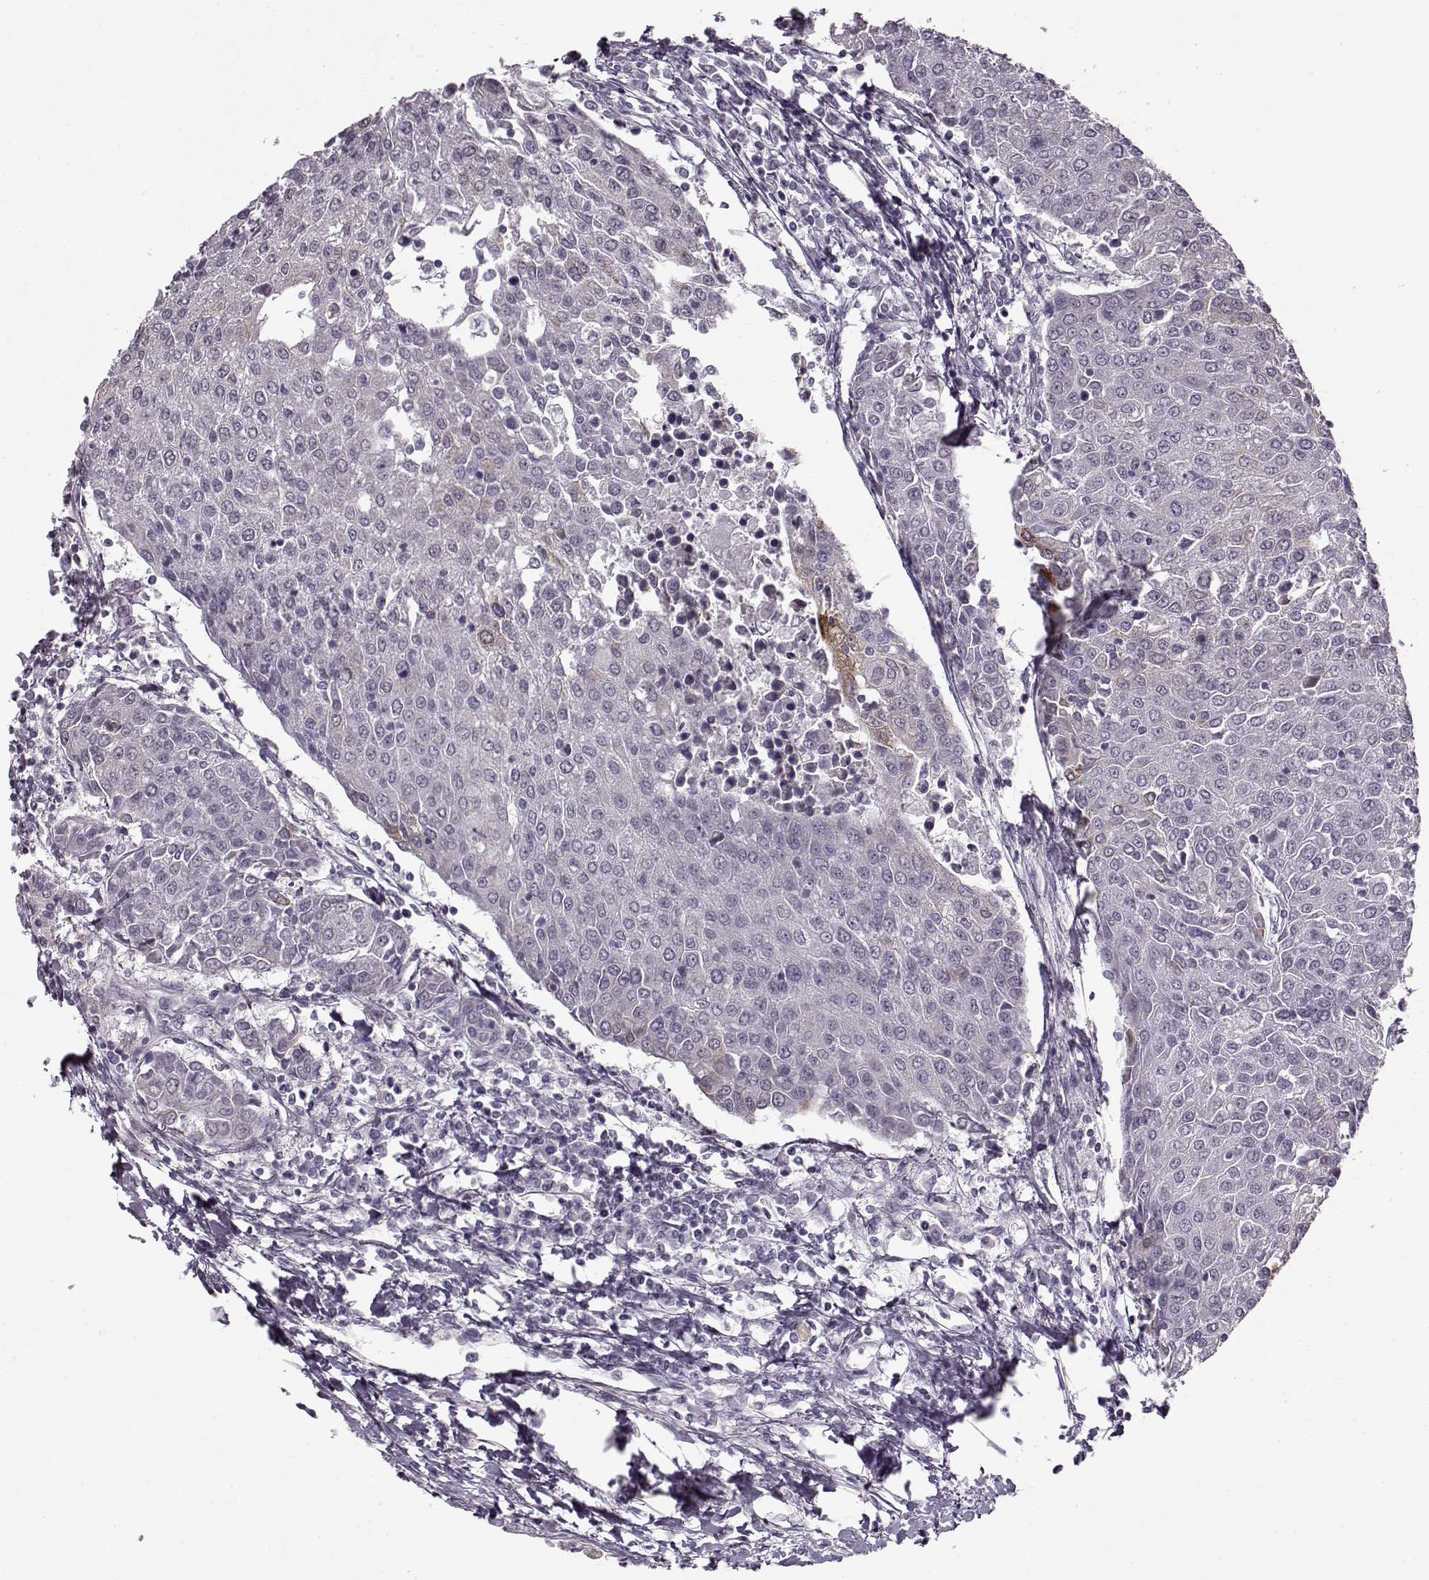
{"staining": {"intensity": "negative", "quantity": "none", "location": "none"}, "tissue": "urothelial cancer", "cell_type": "Tumor cells", "image_type": "cancer", "snomed": [{"axis": "morphology", "description": "Urothelial carcinoma, High grade"}, {"axis": "topography", "description": "Urinary bladder"}], "caption": "Human urothelial cancer stained for a protein using immunohistochemistry (IHC) reveals no staining in tumor cells.", "gene": "MAP6D1", "patient": {"sex": "female", "age": 85}}